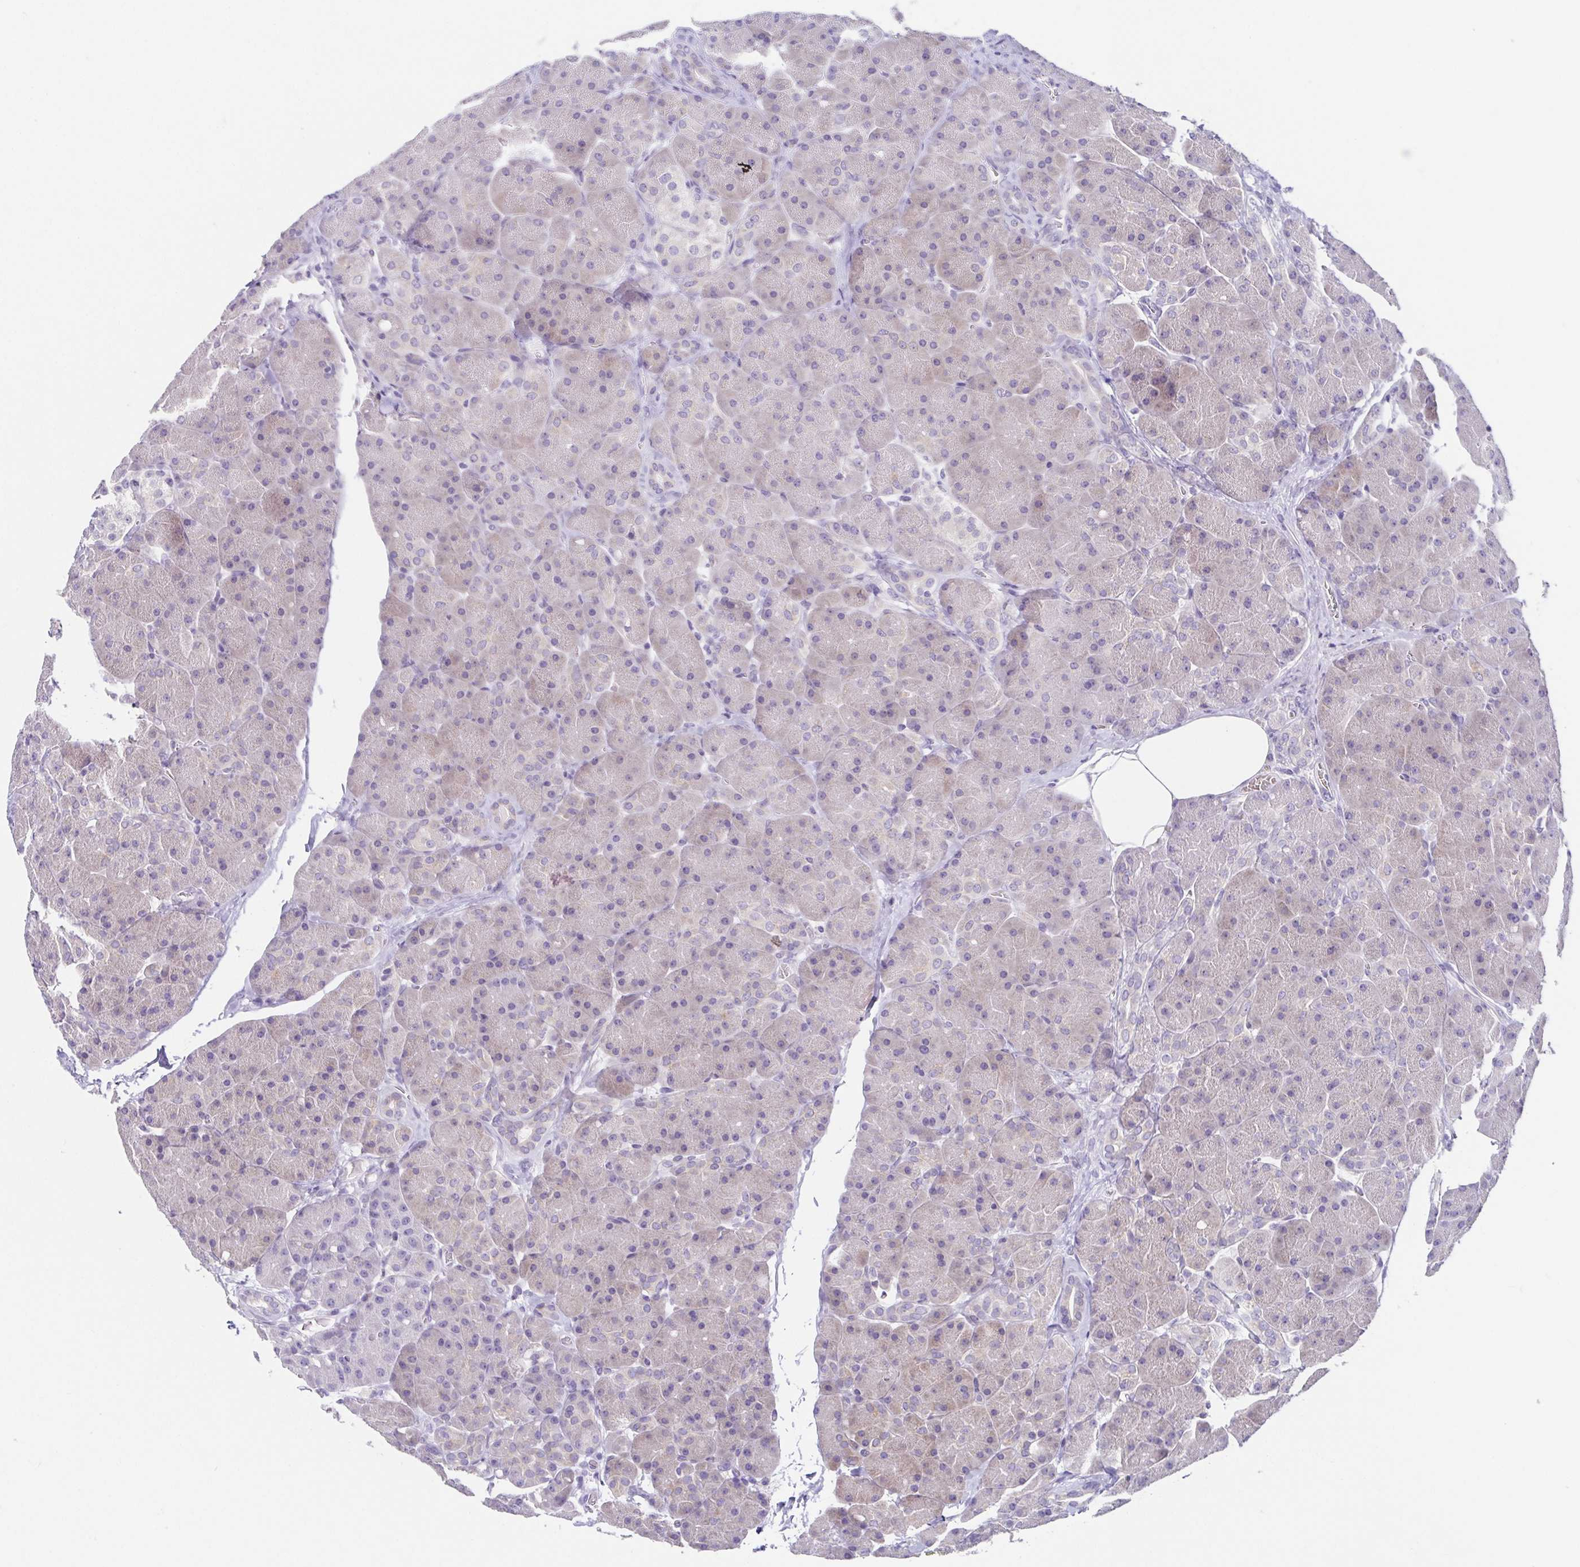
{"staining": {"intensity": "negative", "quantity": "none", "location": "none"}, "tissue": "pancreas", "cell_type": "Exocrine glandular cells", "image_type": "normal", "snomed": [{"axis": "morphology", "description": "Normal tissue, NOS"}, {"axis": "topography", "description": "Pancreas"}], "caption": "Immunohistochemical staining of normal pancreas demonstrates no significant staining in exocrine glandular cells.", "gene": "RDH11", "patient": {"sex": "male", "age": 55}}